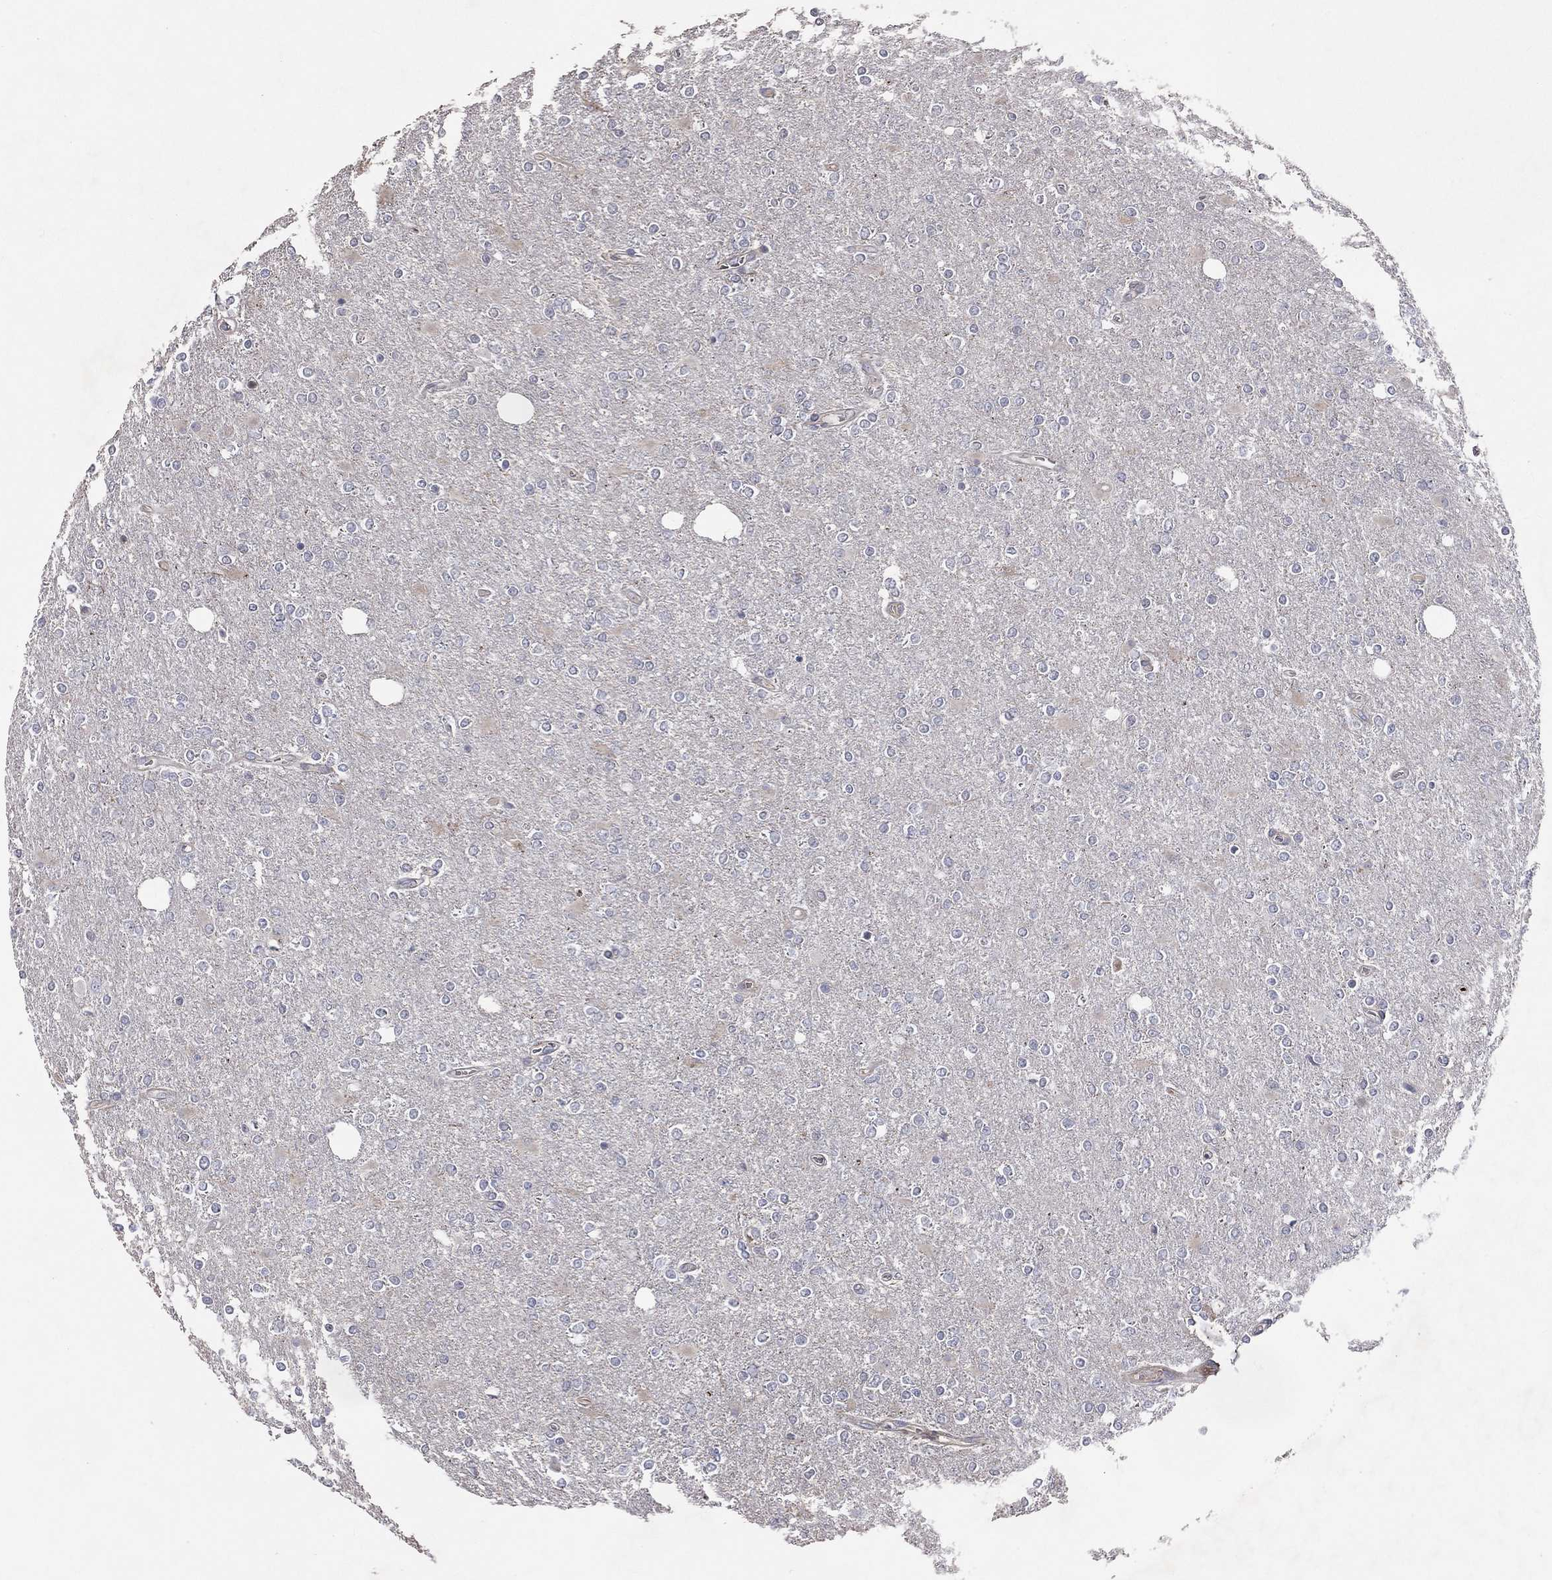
{"staining": {"intensity": "negative", "quantity": "none", "location": "none"}, "tissue": "glioma", "cell_type": "Tumor cells", "image_type": "cancer", "snomed": [{"axis": "morphology", "description": "Glioma, malignant, High grade"}, {"axis": "topography", "description": "Cerebral cortex"}], "caption": "DAB immunohistochemical staining of glioma exhibits no significant positivity in tumor cells. (DAB (3,3'-diaminobenzidine) immunohistochemistry, high magnification).", "gene": "DNAH7", "patient": {"sex": "male", "age": 70}}